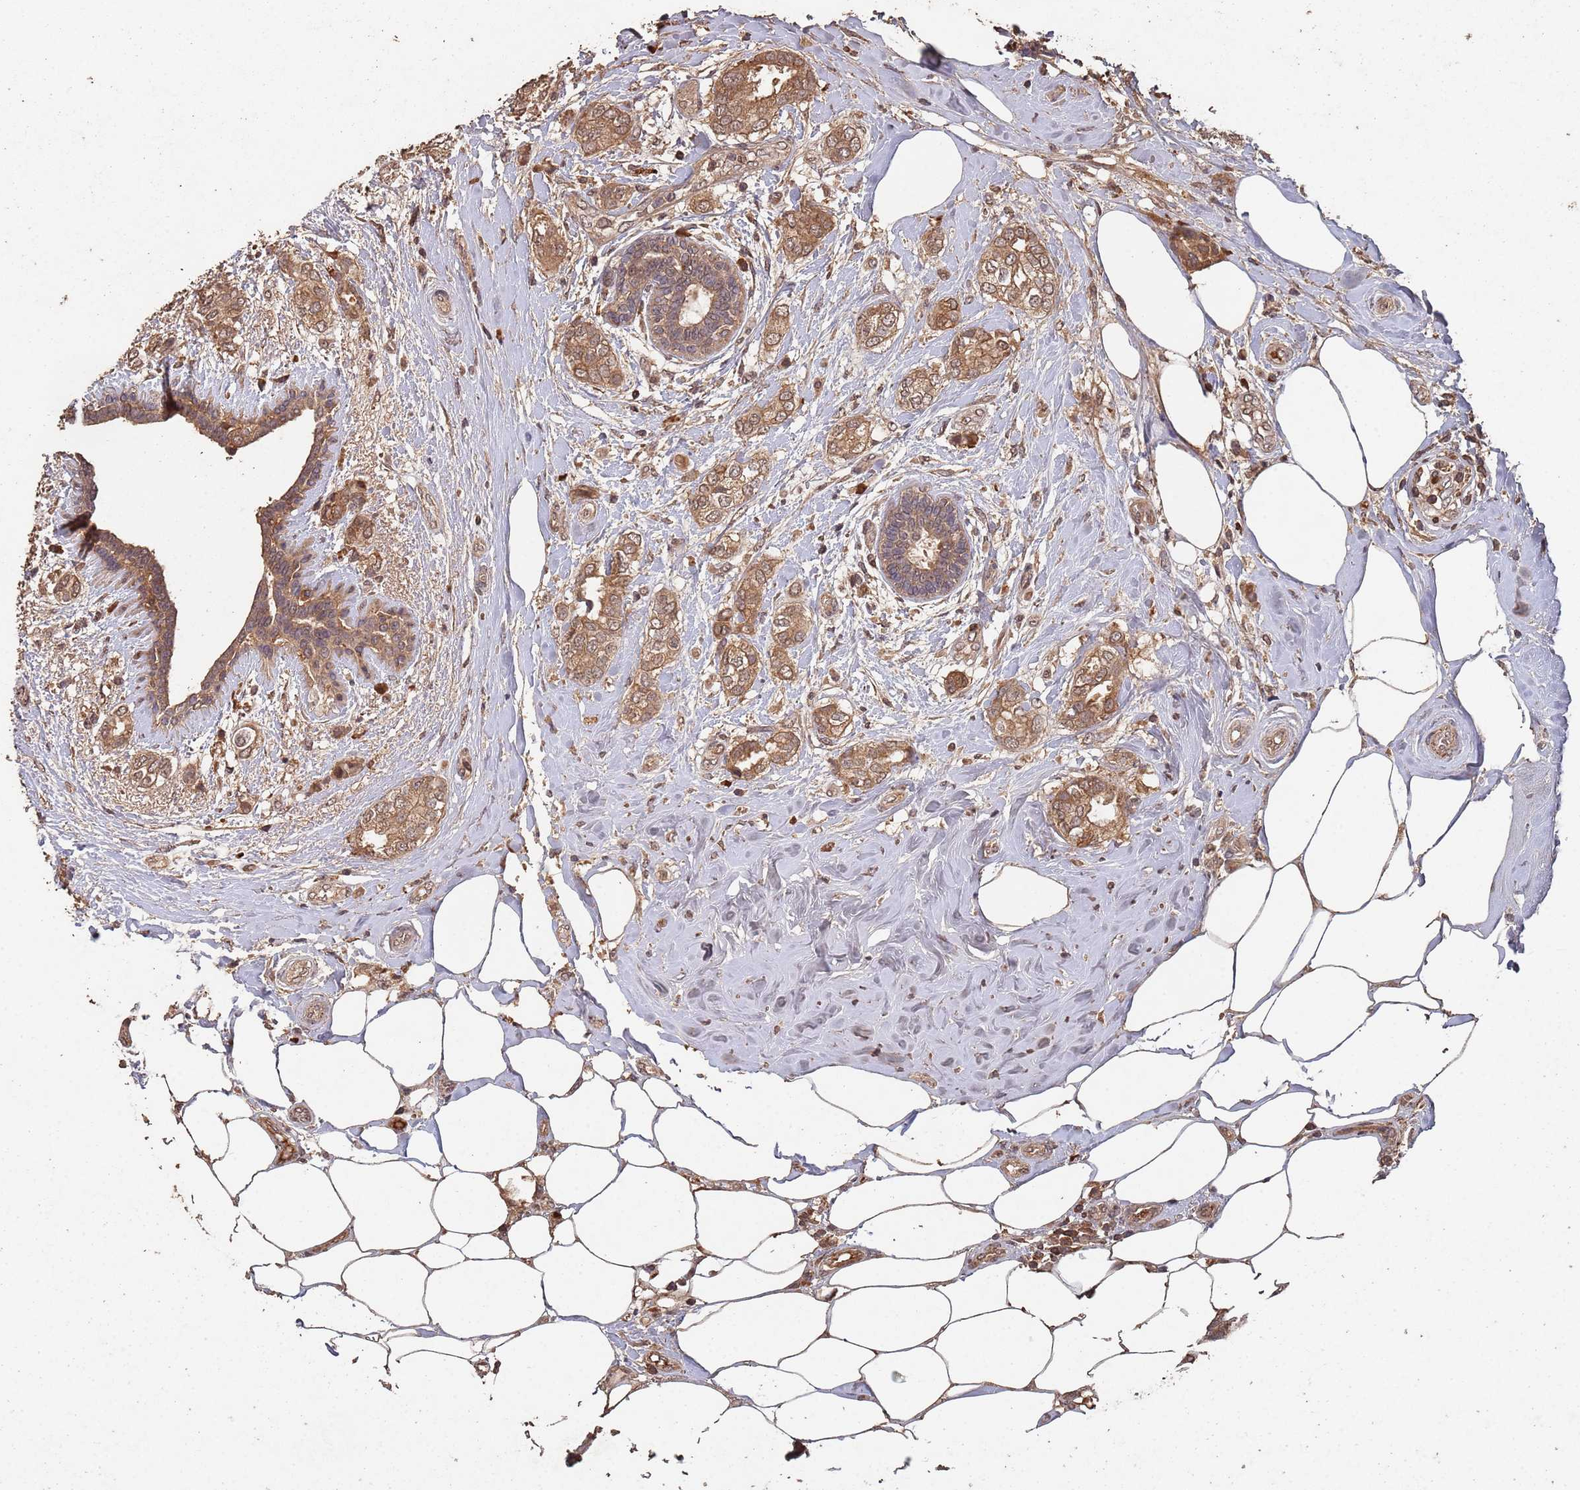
{"staining": {"intensity": "moderate", "quantity": ">75%", "location": "cytoplasmic/membranous,nuclear"}, "tissue": "breast cancer", "cell_type": "Tumor cells", "image_type": "cancer", "snomed": [{"axis": "morphology", "description": "Duct carcinoma"}, {"axis": "topography", "description": "Breast"}], "caption": "Immunohistochemistry micrograph of human breast cancer (invasive ductal carcinoma) stained for a protein (brown), which shows medium levels of moderate cytoplasmic/membranous and nuclear positivity in about >75% of tumor cells.", "gene": "FRAT1", "patient": {"sex": "female", "age": 73}}